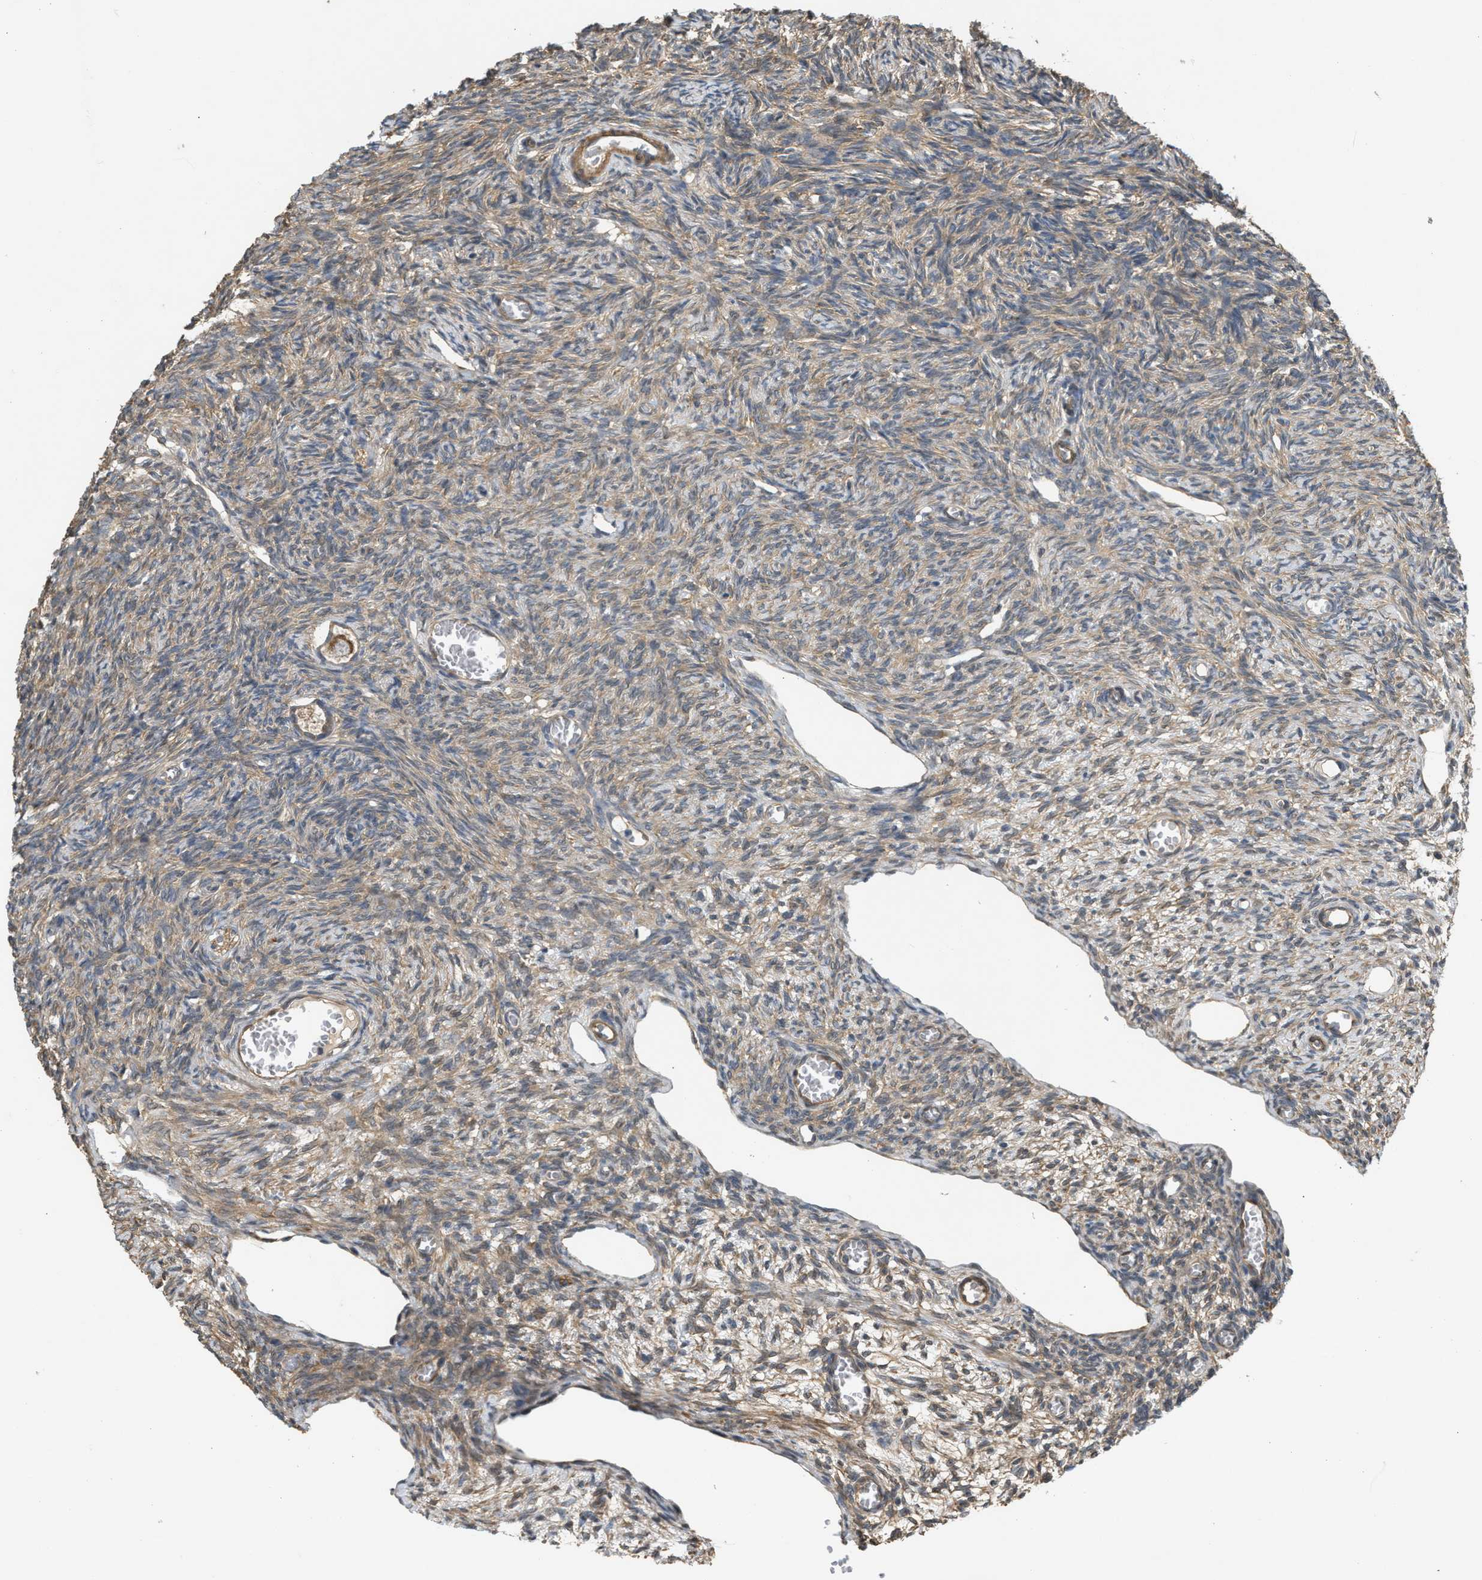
{"staining": {"intensity": "moderate", "quantity": ">75%", "location": "cytoplasmic/membranous"}, "tissue": "ovary", "cell_type": "Follicle cells", "image_type": "normal", "snomed": [{"axis": "morphology", "description": "Normal tissue, NOS"}, {"axis": "topography", "description": "Ovary"}], "caption": "Ovary stained with IHC demonstrates moderate cytoplasmic/membranous expression in about >75% of follicle cells.", "gene": "BAG3", "patient": {"sex": "female", "age": 27}}